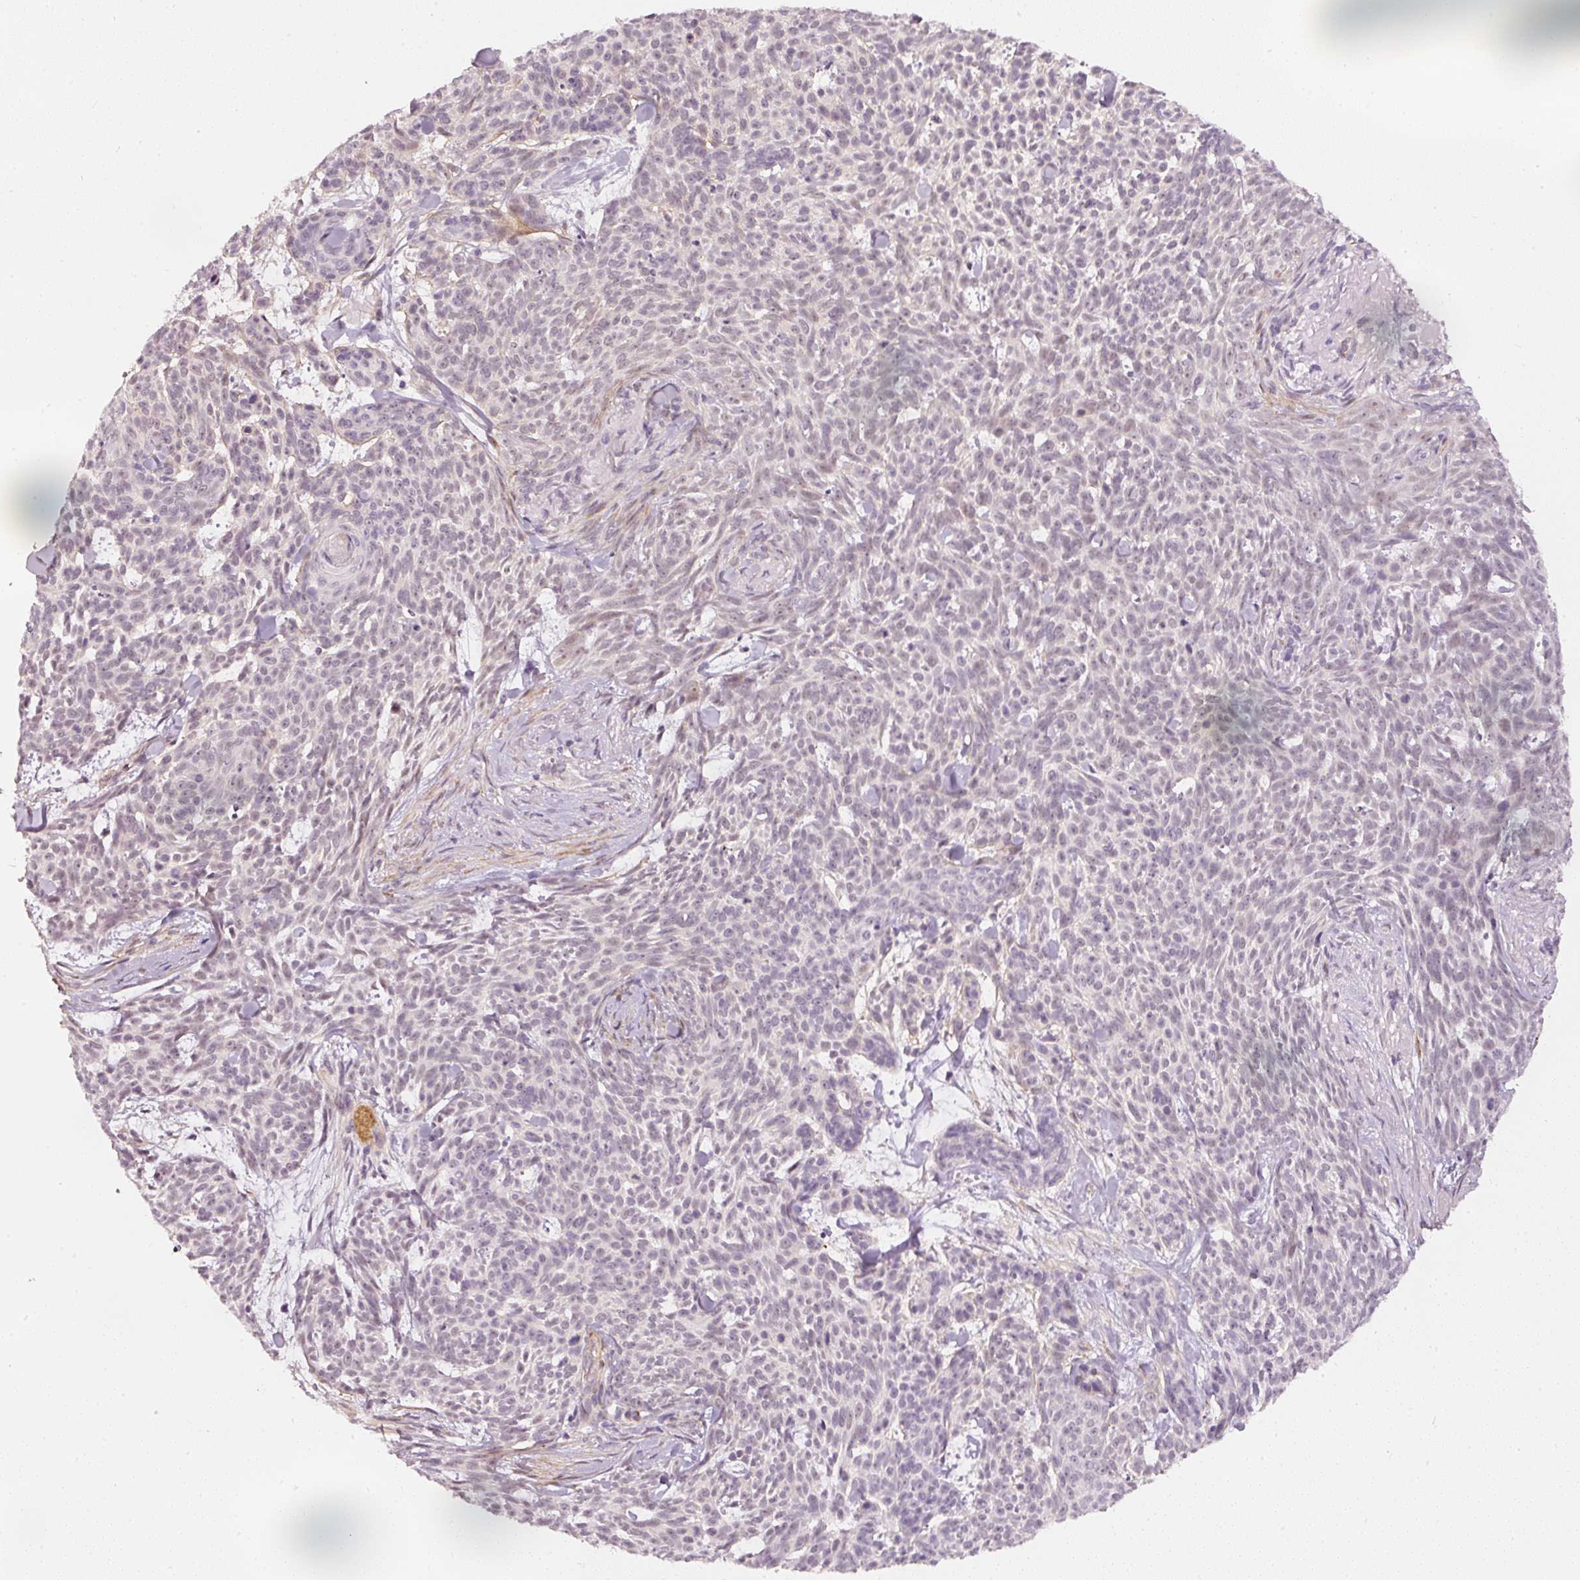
{"staining": {"intensity": "negative", "quantity": "none", "location": "none"}, "tissue": "skin cancer", "cell_type": "Tumor cells", "image_type": "cancer", "snomed": [{"axis": "morphology", "description": "Basal cell carcinoma"}, {"axis": "topography", "description": "Skin"}], "caption": "IHC micrograph of human skin cancer (basal cell carcinoma) stained for a protein (brown), which shows no expression in tumor cells.", "gene": "TOGARAM1", "patient": {"sex": "female", "age": 93}}